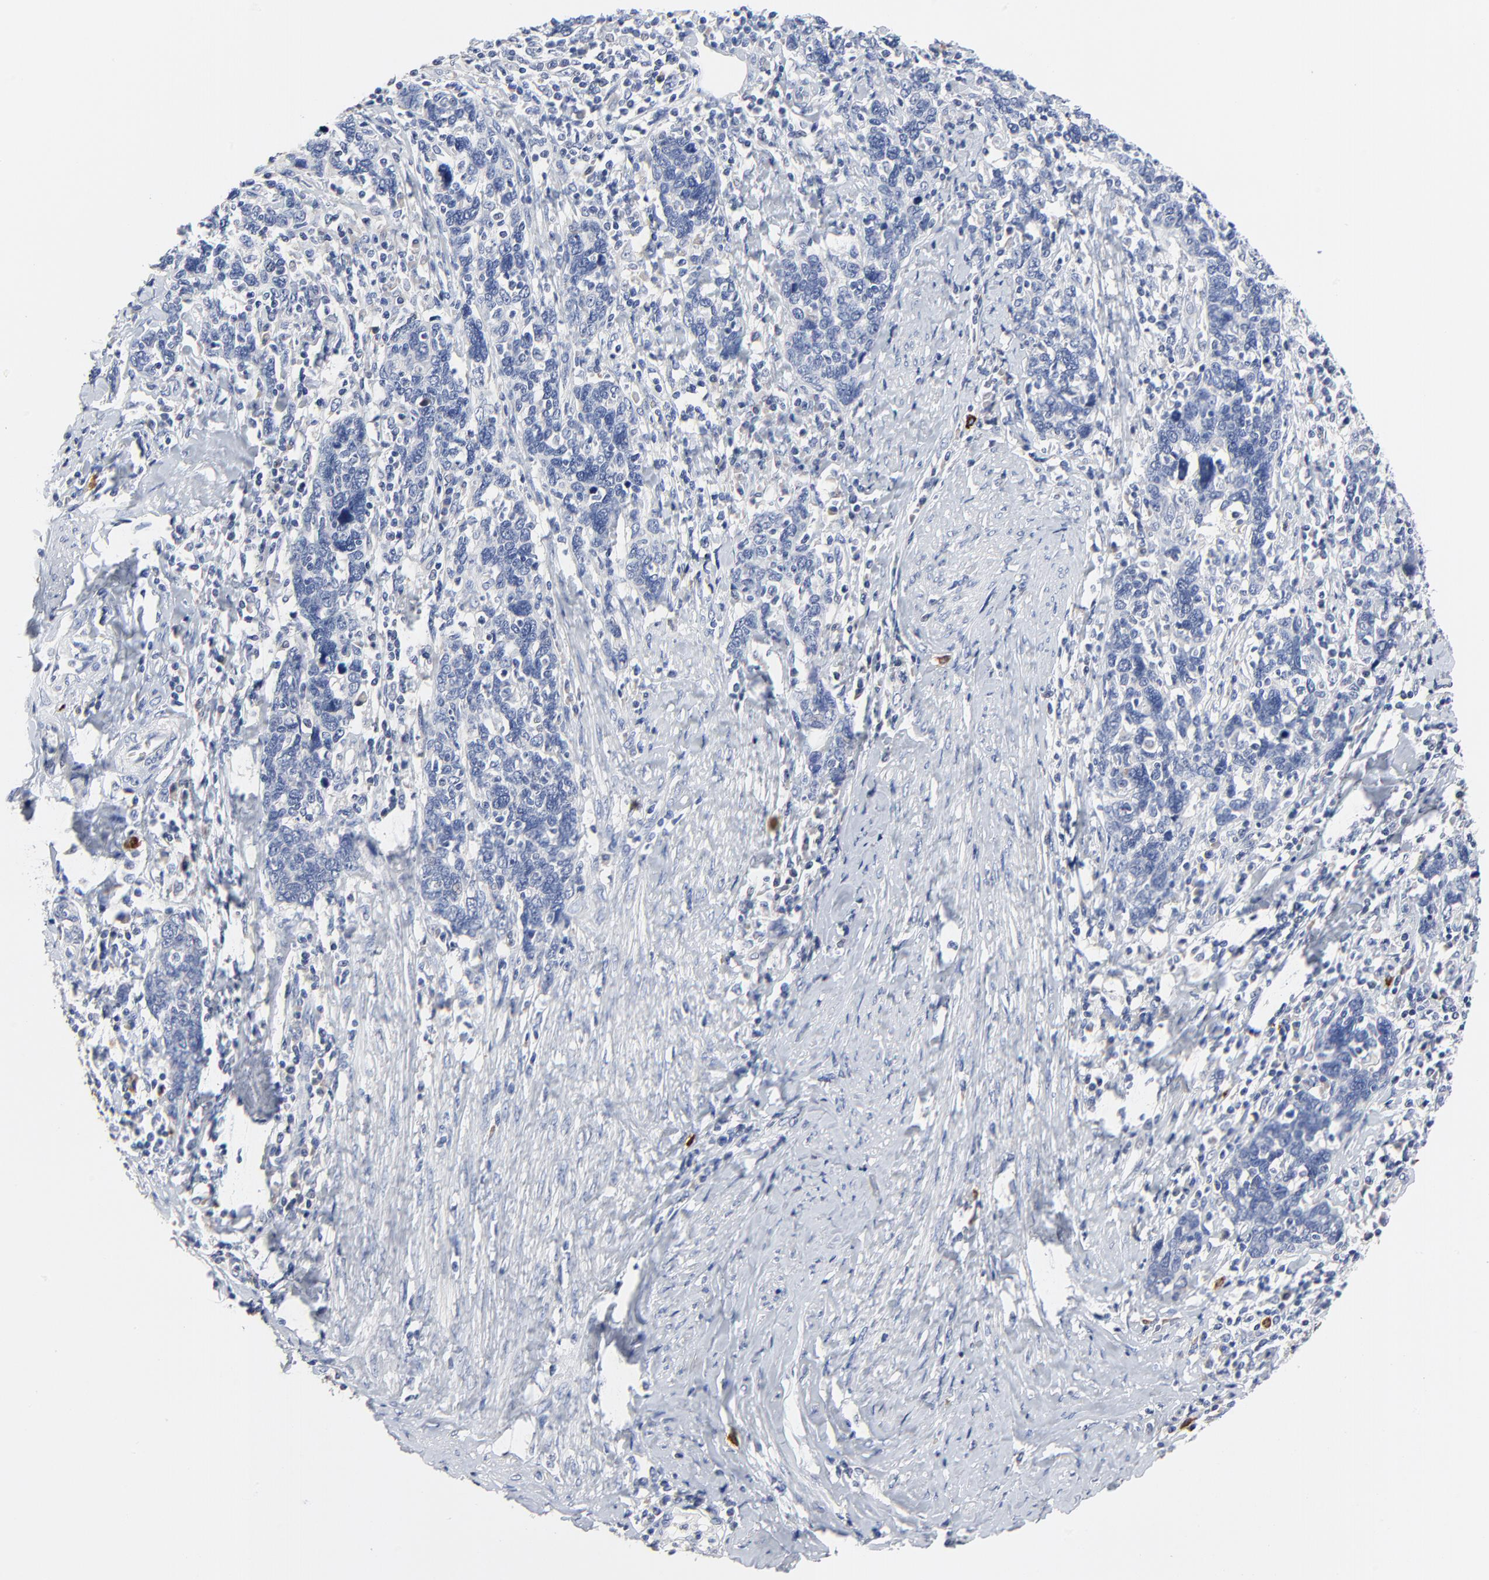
{"staining": {"intensity": "negative", "quantity": "none", "location": "none"}, "tissue": "cervical cancer", "cell_type": "Tumor cells", "image_type": "cancer", "snomed": [{"axis": "morphology", "description": "Squamous cell carcinoma, NOS"}, {"axis": "topography", "description": "Cervix"}], "caption": "This is a photomicrograph of immunohistochemistry staining of squamous cell carcinoma (cervical), which shows no positivity in tumor cells.", "gene": "FBXL5", "patient": {"sex": "female", "age": 41}}